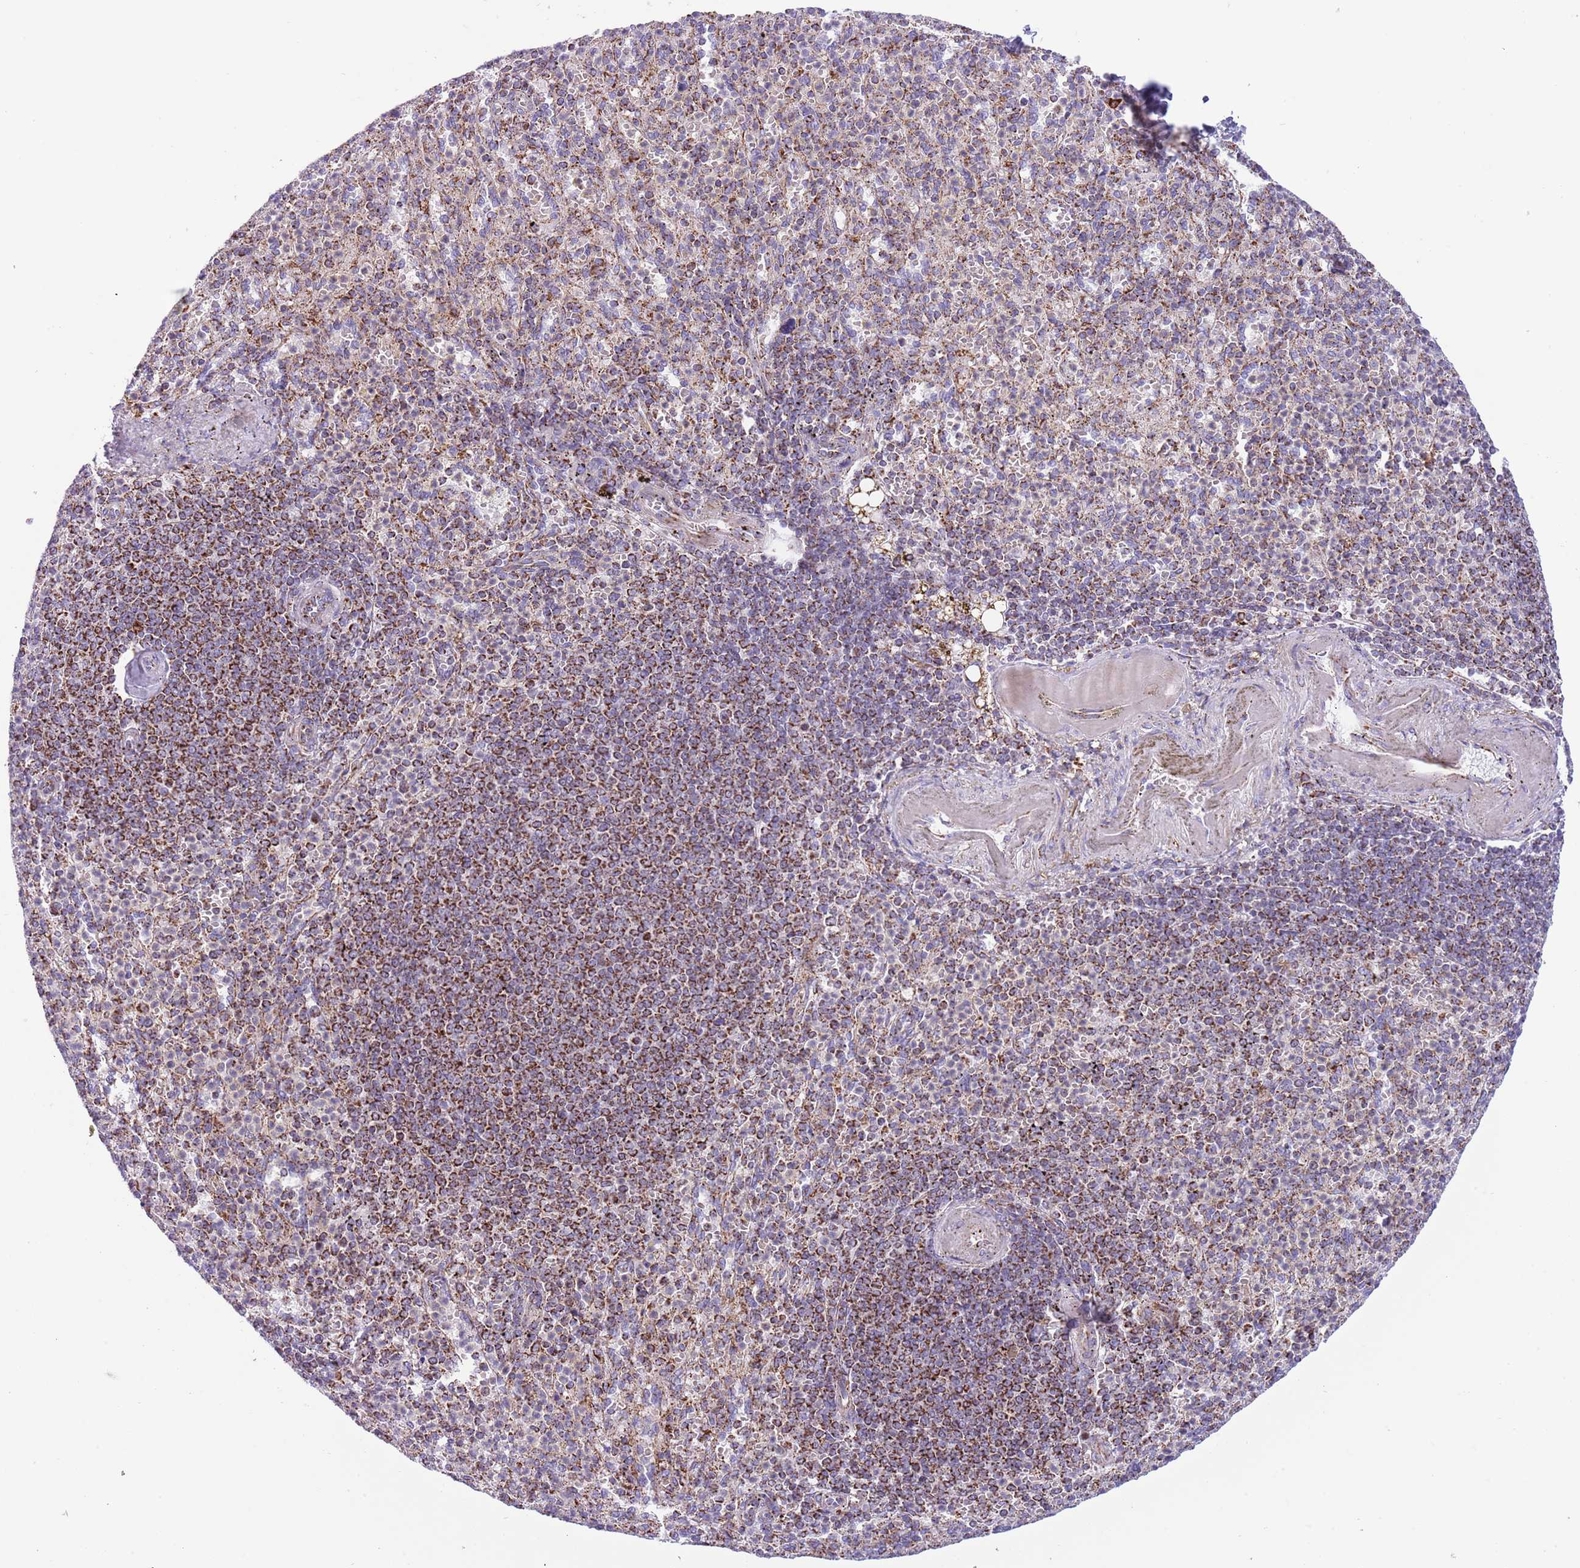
{"staining": {"intensity": "moderate", "quantity": "<25%", "location": "cytoplasmic/membranous"}, "tissue": "spleen", "cell_type": "Cells in red pulp", "image_type": "normal", "snomed": [{"axis": "morphology", "description": "Normal tissue, NOS"}, {"axis": "topography", "description": "Spleen"}], "caption": "Brown immunohistochemical staining in unremarkable human spleen displays moderate cytoplasmic/membranous positivity in approximately <25% of cells in red pulp. The protein is shown in brown color, while the nuclei are stained blue.", "gene": "LHX6", "patient": {"sex": "female", "age": 74}}